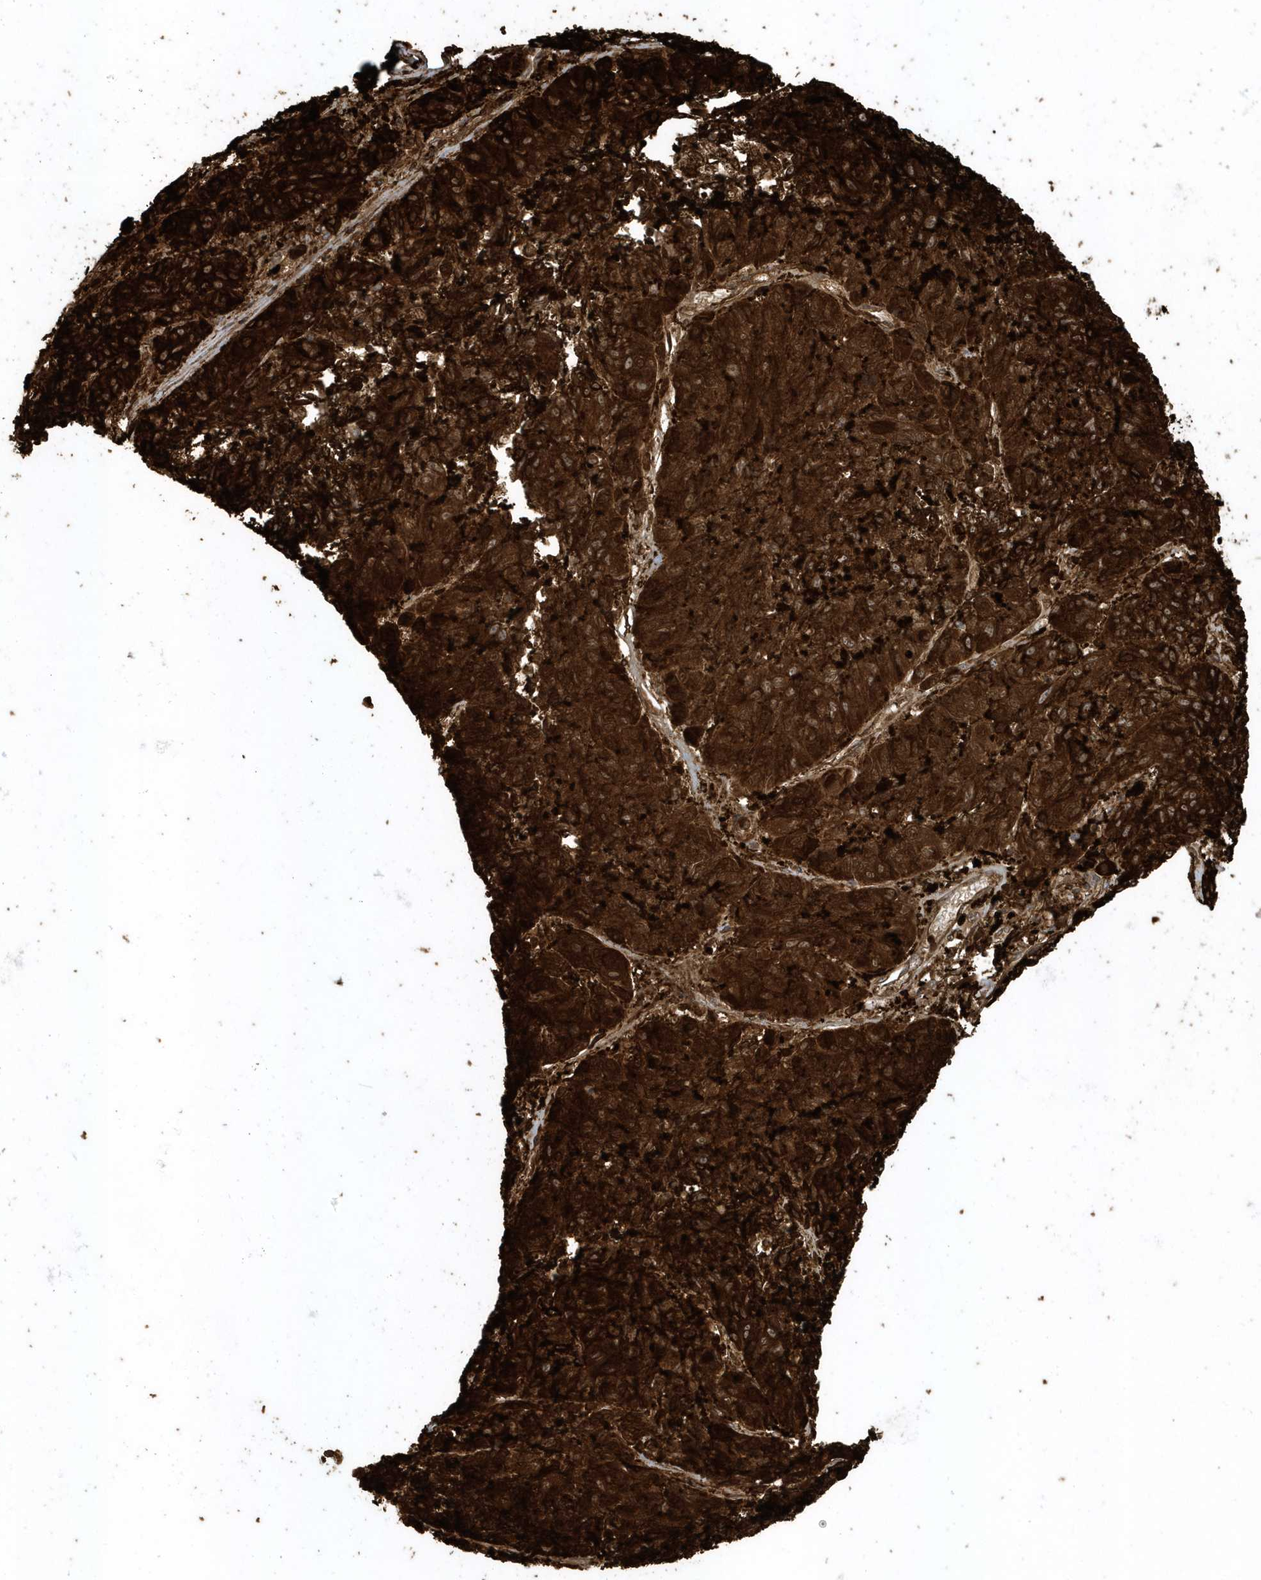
{"staining": {"intensity": "strong", "quantity": ">75%", "location": "cytoplasmic/membranous"}, "tissue": "melanoma", "cell_type": "Tumor cells", "image_type": "cancer", "snomed": [{"axis": "morphology", "description": "Malignant melanoma, NOS"}, {"axis": "topography", "description": "Skin"}], "caption": "Protein expression analysis of malignant melanoma exhibits strong cytoplasmic/membranous expression in approximately >75% of tumor cells.", "gene": "CLCN6", "patient": {"sex": "male", "age": 53}}